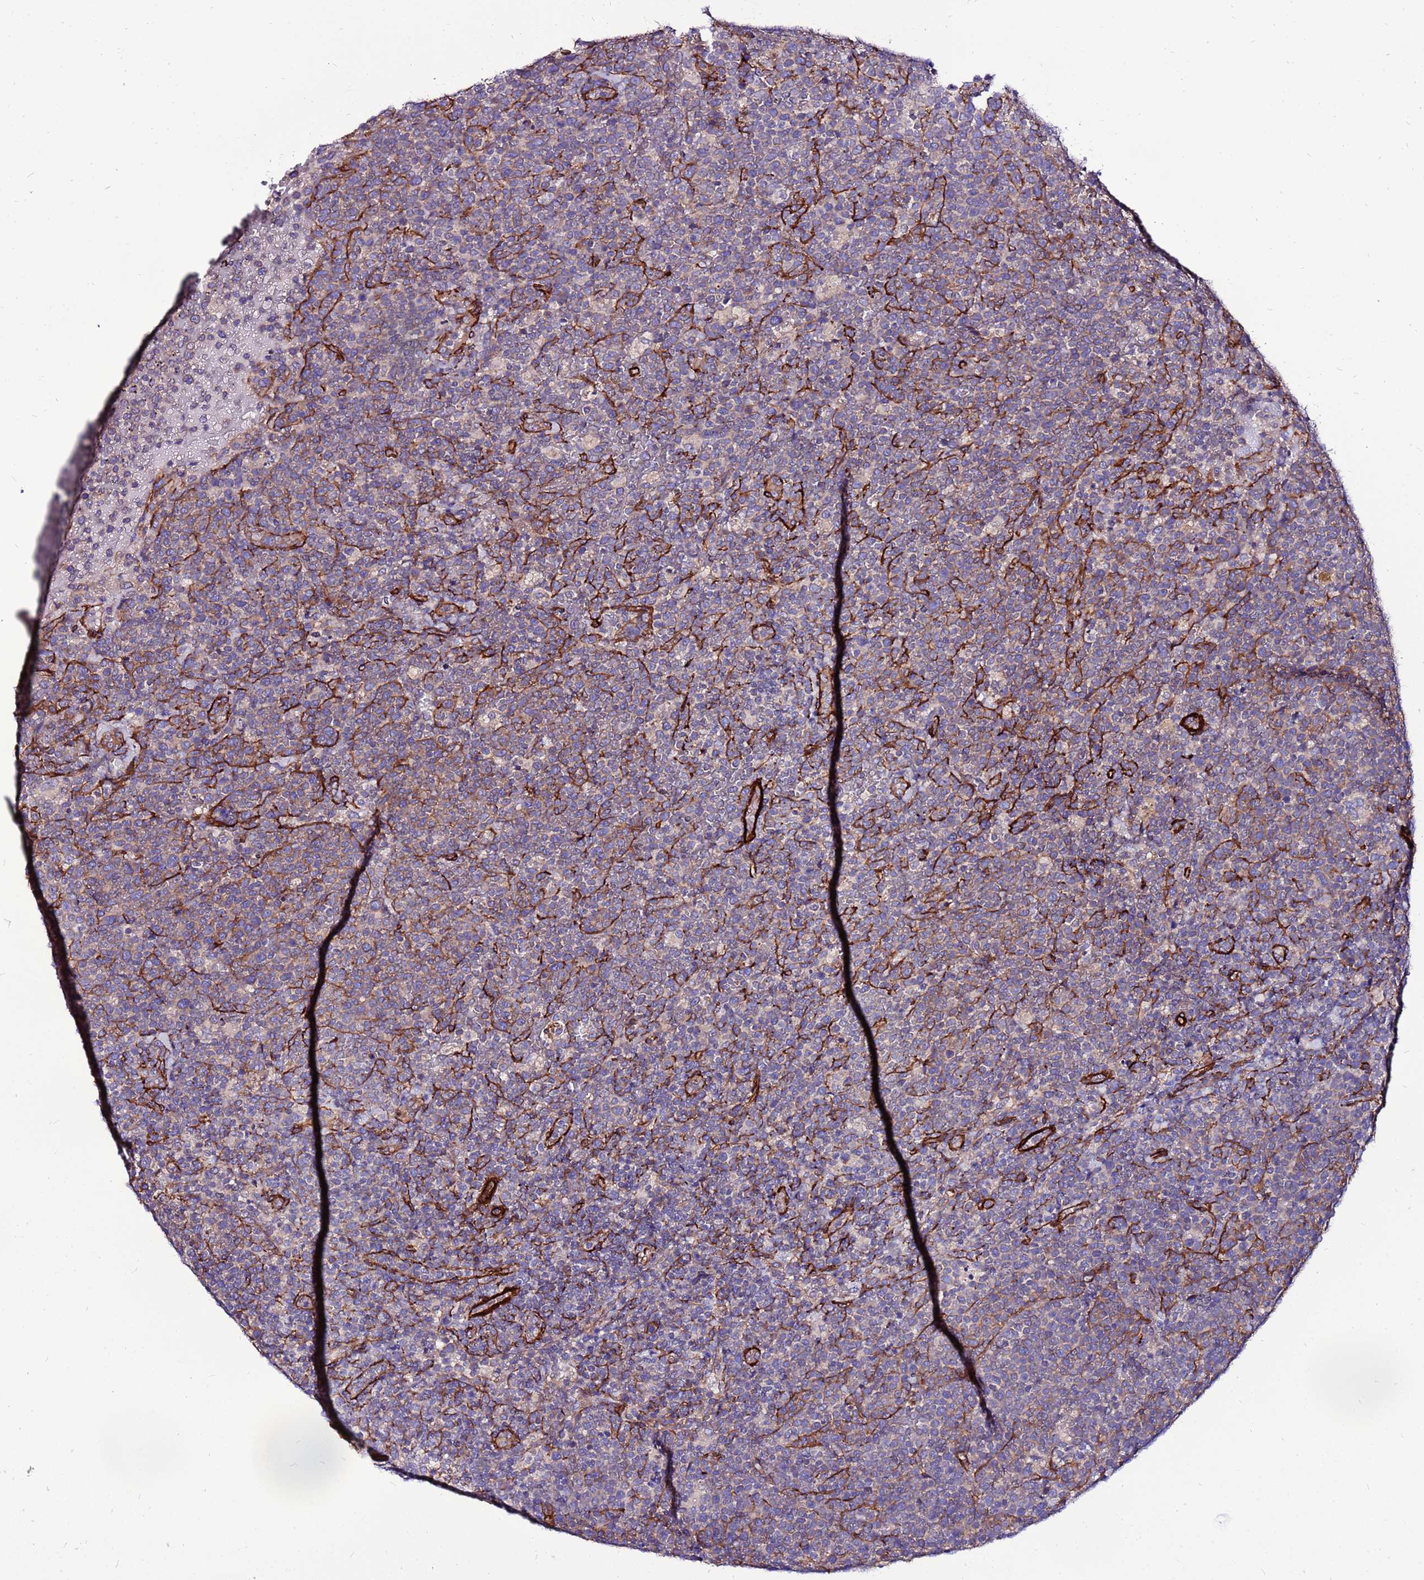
{"staining": {"intensity": "negative", "quantity": "none", "location": "none"}, "tissue": "lymphoma", "cell_type": "Tumor cells", "image_type": "cancer", "snomed": [{"axis": "morphology", "description": "Malignant lymphoma, non-Hodgkin's type, High grade"}, {"axis": "topography", "description": "Lymph node"}], "caption": "A histopathology image of lymphoma stained for a protein displays no brown staining in tumor cells. Brightfield microscopy of immunohistochemistry (IHC) stained with DAB (brown) and hematoxylin (blue), captured at high magnification.", "gene": "EI24", "patient": {"sex": "male", "age": 61}}